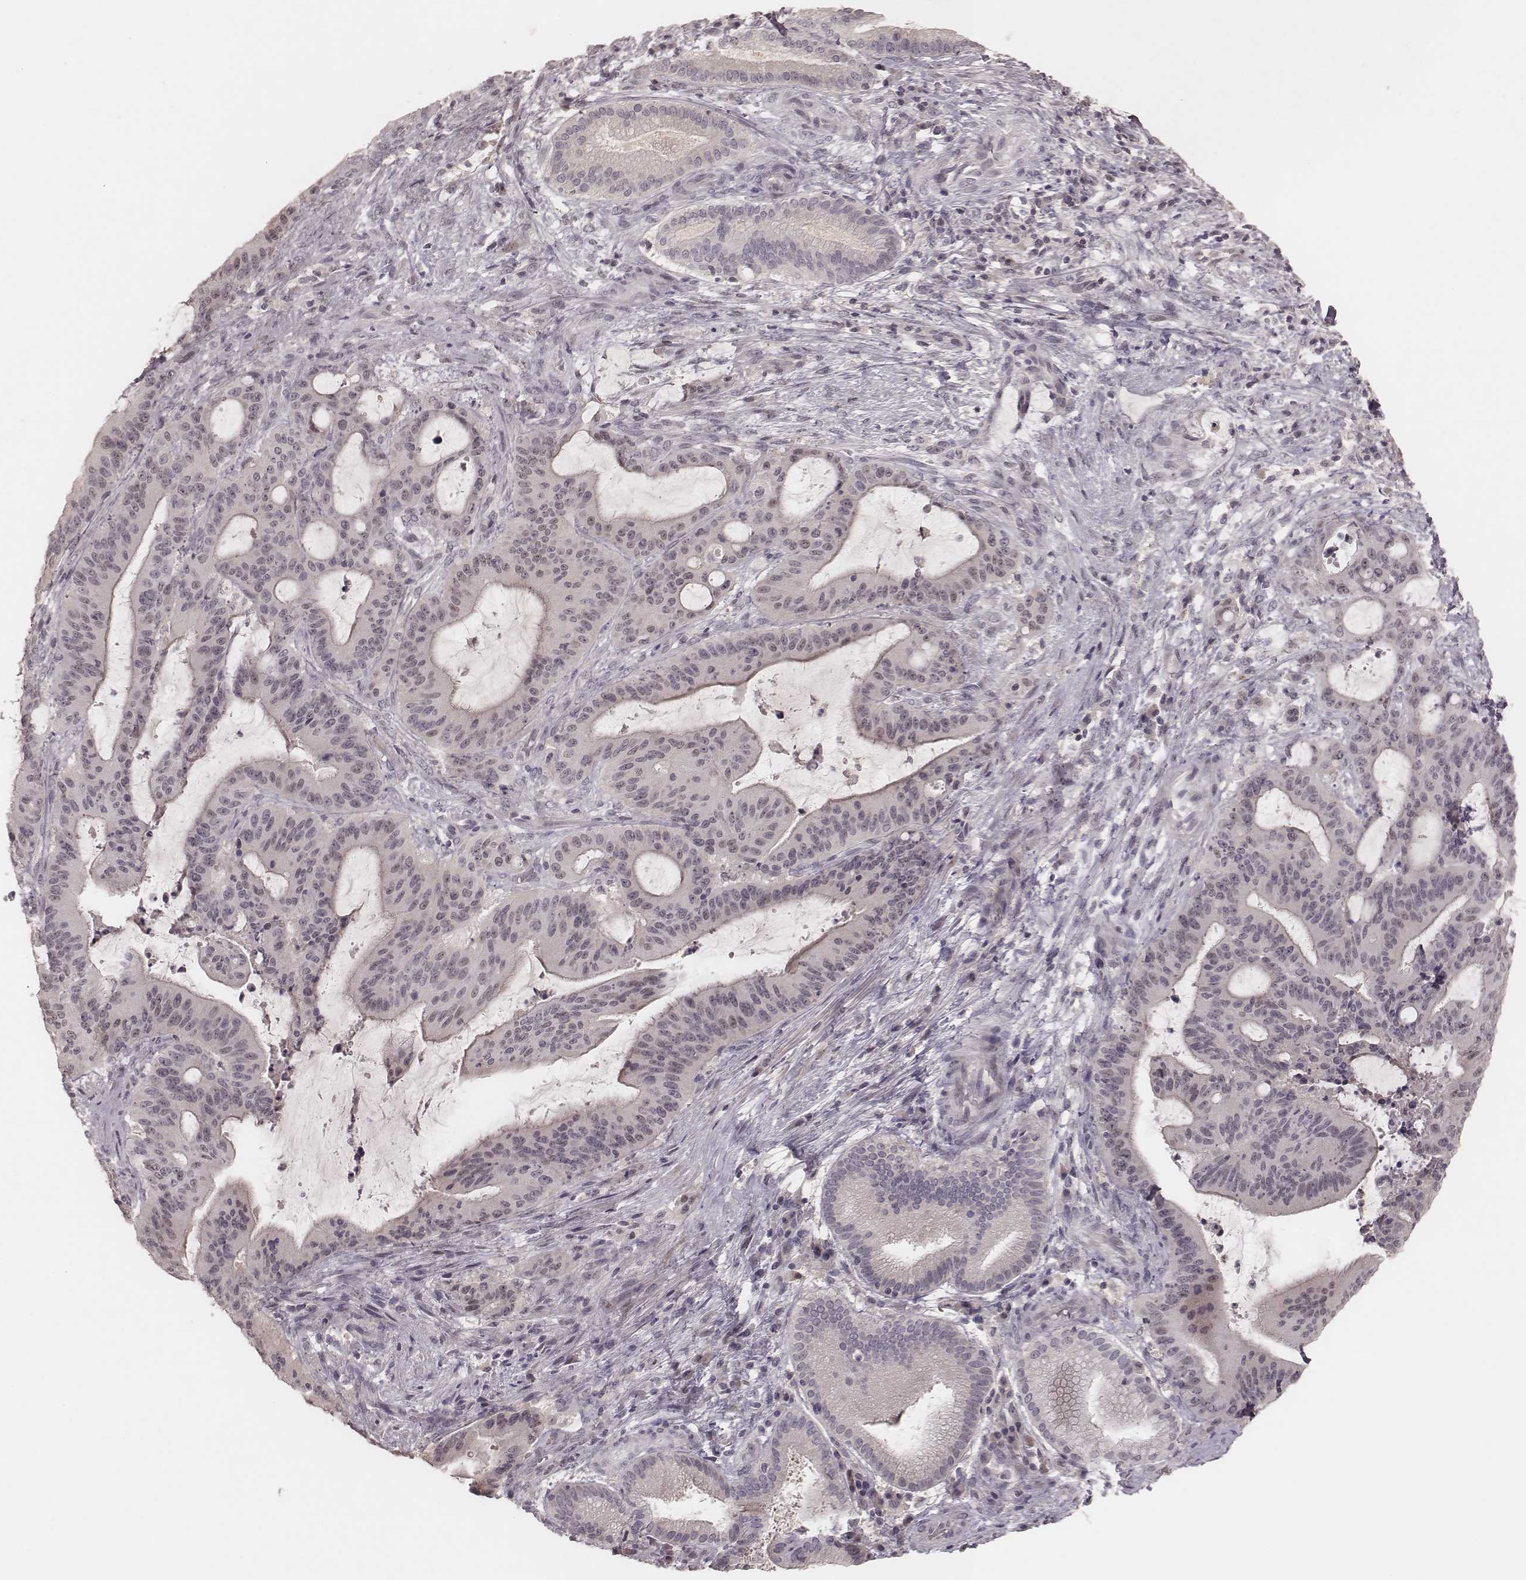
{"staining": {"intensity": "negative", "quantity": "none", "location": "none"}, "tissue": "liver cancer", "cell_type": "Tumor cells", "image_type": "cancer", "snomed": [{"axis": "morphology", "description": "Cholangiocarcinoma"}, {"axis": "topography", "description": "Liver"}], "caption": "Image shows no protein positivity in tumor cells of cholangiocarcinoma (liver) tissue.", "gene": "FAM13B", "patient": {"sex": "female", "age": 73}}